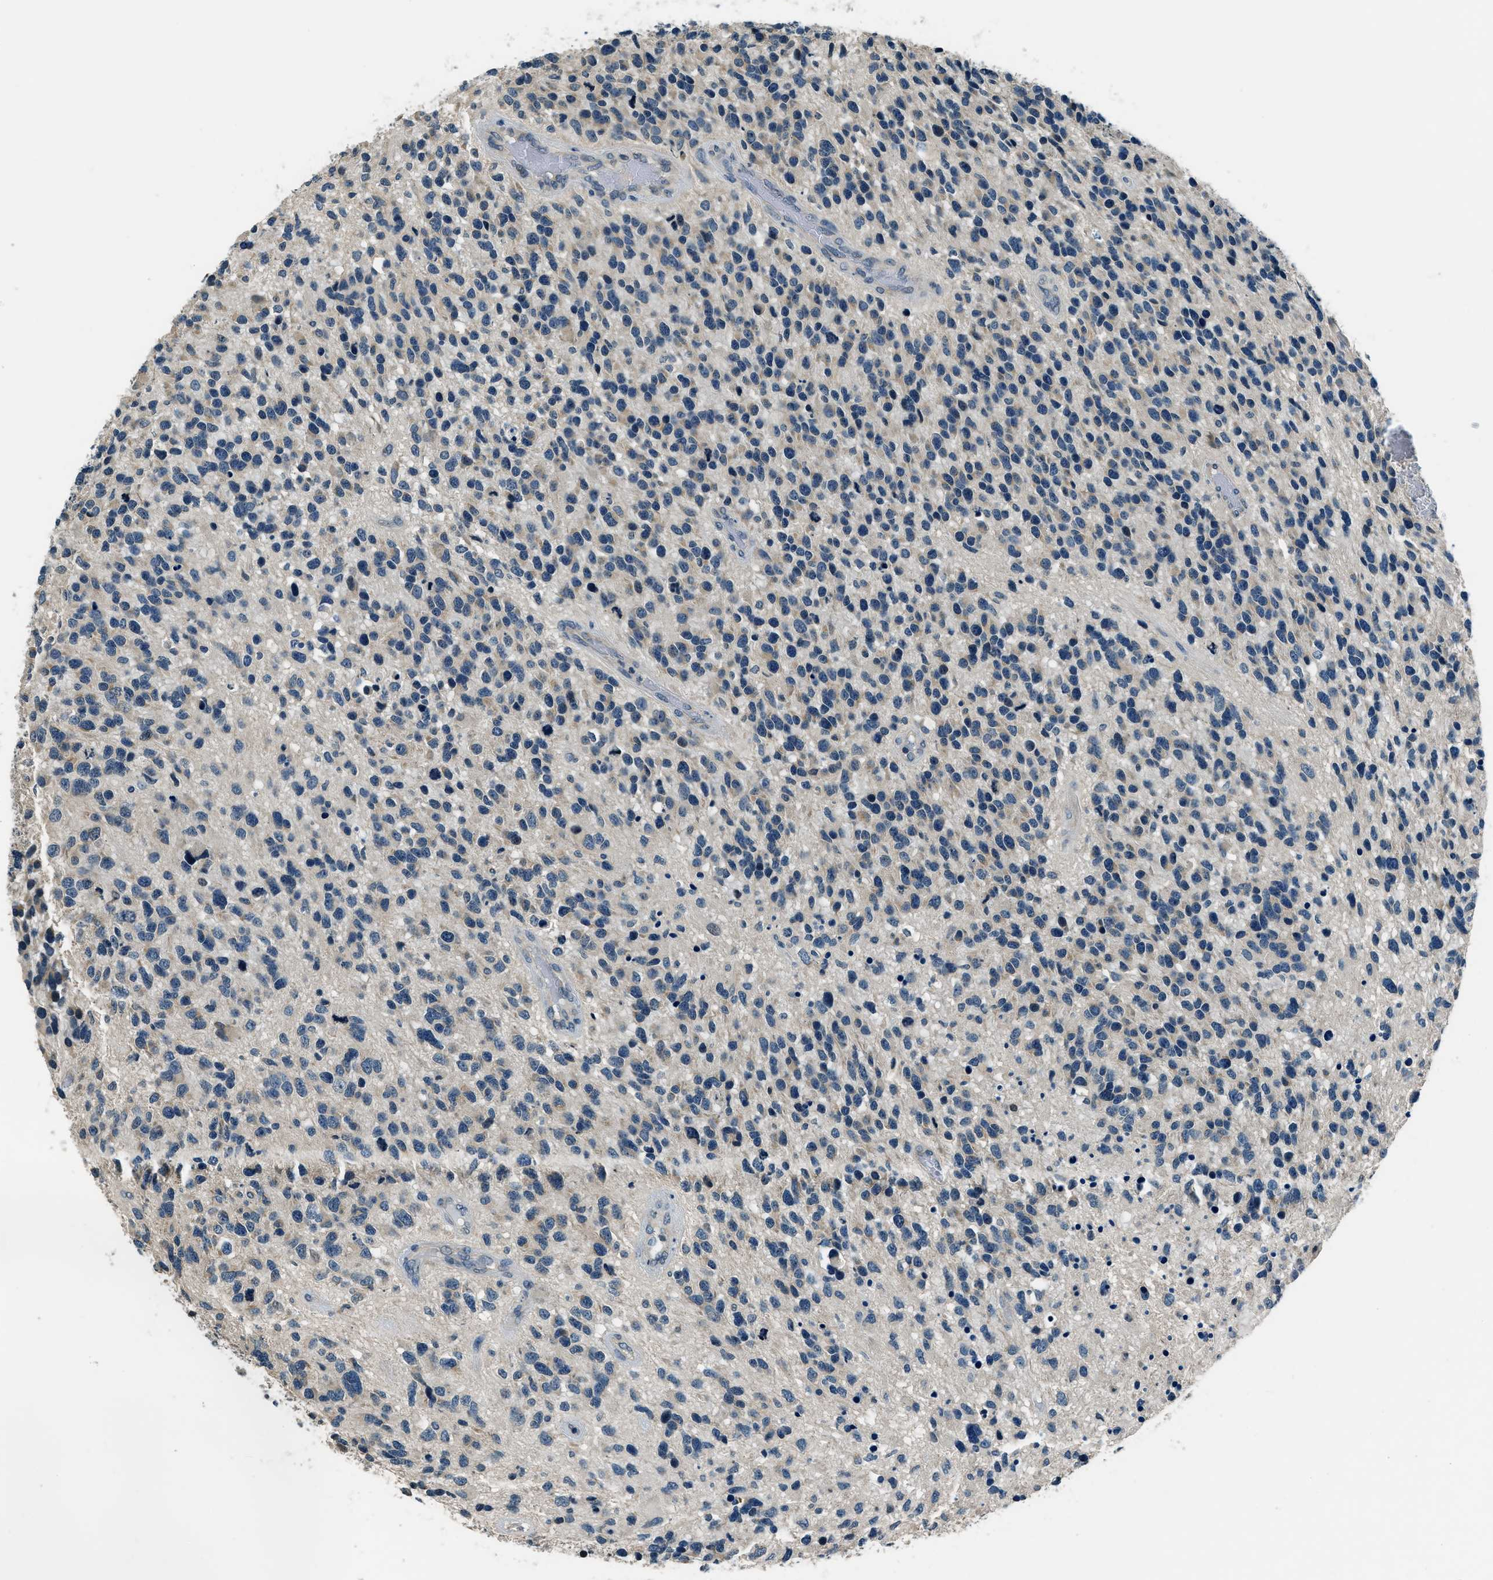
{"staining": {"intensity": "negative", "quantity": "none", "location": "none"}, "tissue": "glioma", "cell_type": "Tumor cells", "image_type": "cancer", "snomed": [{"axis": "morphology", "description": "Glioma, malignant, High grade"}, {"axis": "topography", "description": "Brain"}], "caption": "Tumor cells show no significant protein positivity in malignant high-grade glioma. (DAB (3,3'-diaminobenzidine) immunohistochemistry with hematoxylin counter stain).", "gene": "NME8", "patient": {"sex": "female", "age": 58}}